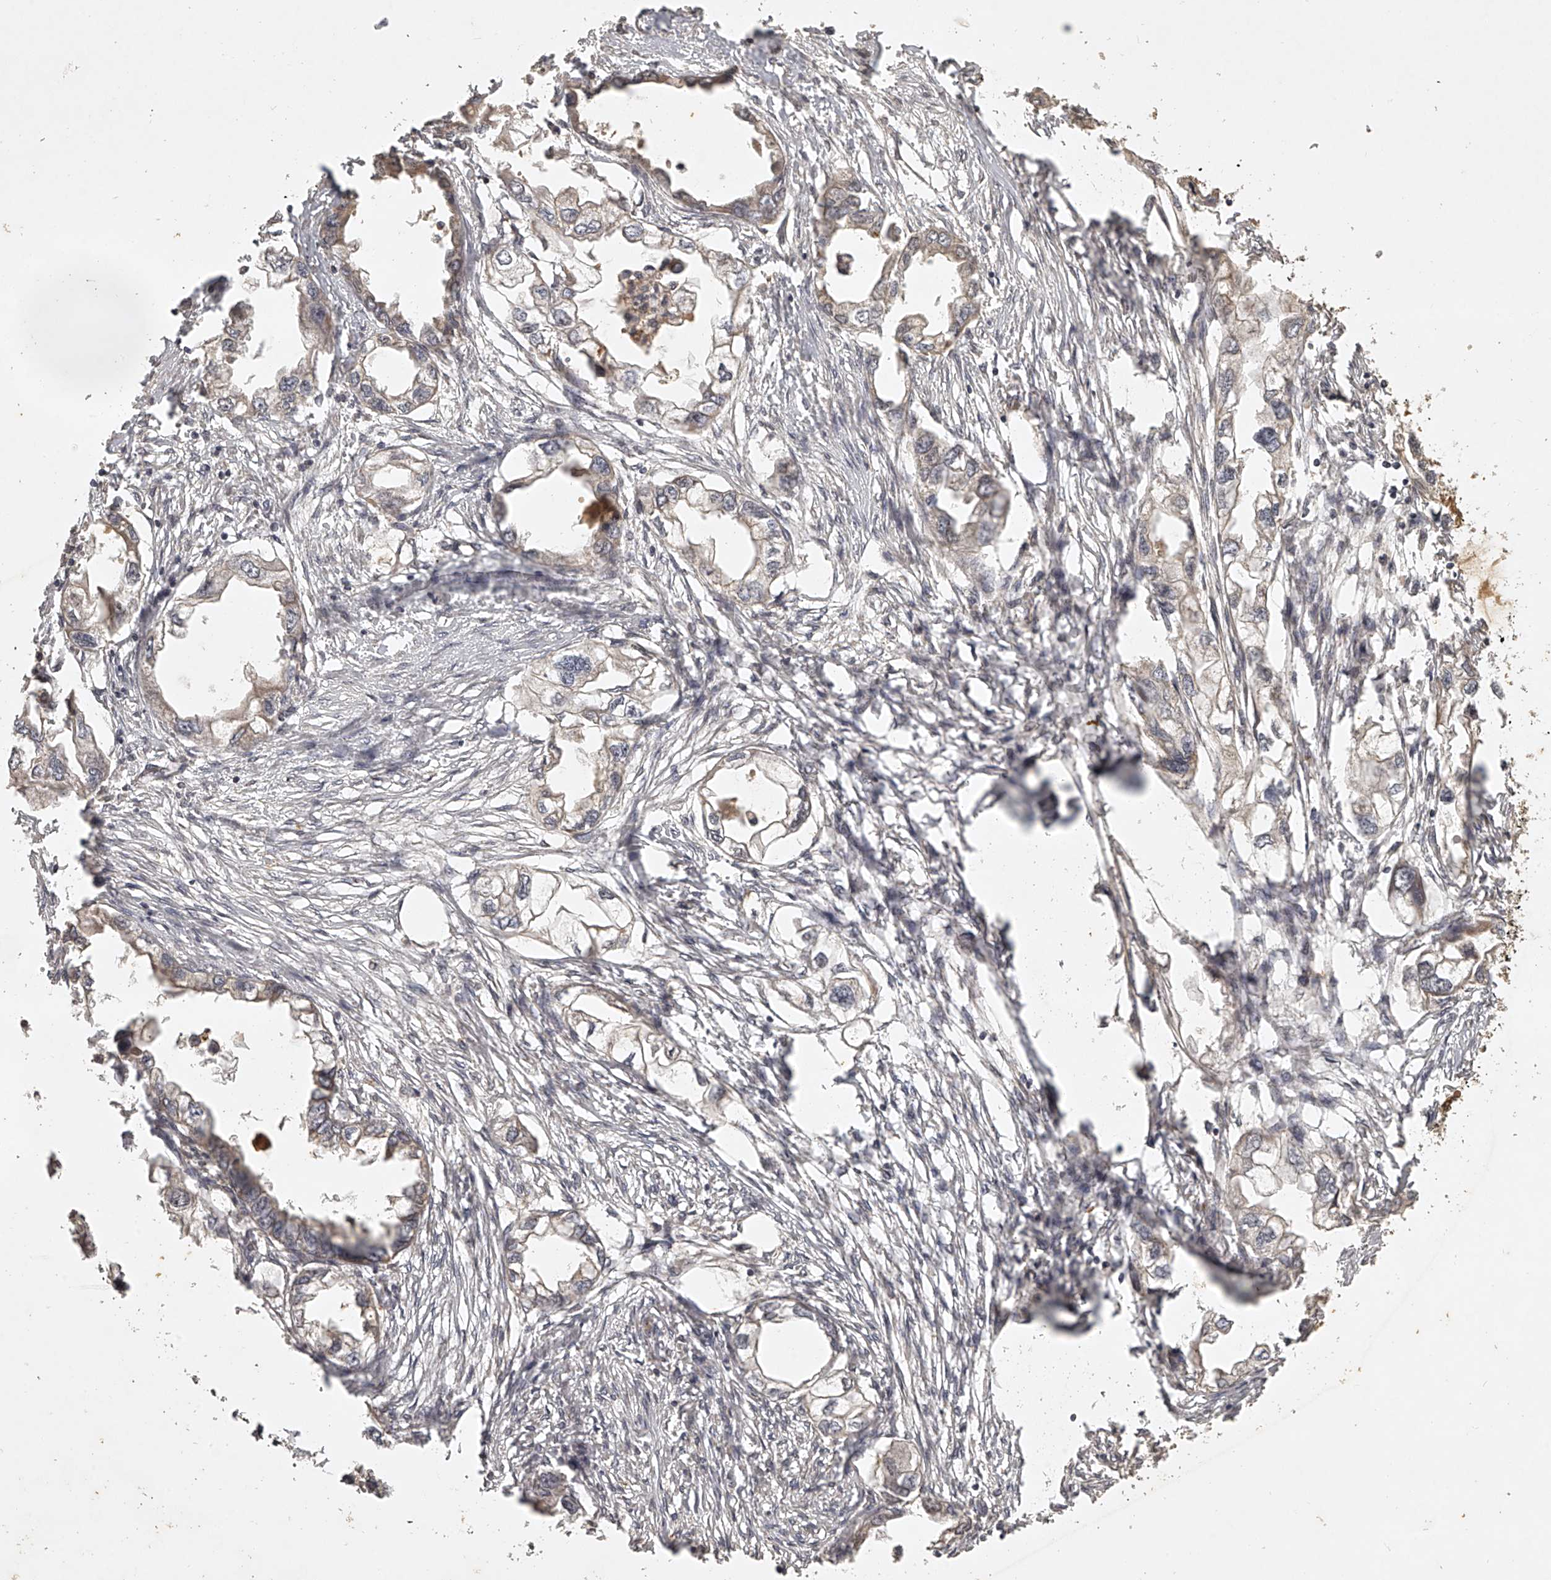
{"staining": {"intensity": "weak", "quantity": "25%-75%", "location": "cytoplasmic/membranous"}, "tissue": "endometrial cancer", "cell_type": "Tumor cells", "image_type": "cancer", "snomed": [{"axis": "morphology", "description": "Adenocarcinoma, NOS"}, {"axis": "morphology", "description": "Adenocarcinoma, metastatic, NOS"}, {"axis": "topography", "description": "Adipose tissue"}, {"axis": "topography", "description": "Endometrium"}], "caption": "IHC histopathology image of endometrial cancer stained for a protein (brown), which demonstrates low levels of weak cytoplasmic/membranous expression in about 25%-75% of tumor cells.", "gene": "NFS1", "patient": {"sex": "female", "age": 67}}